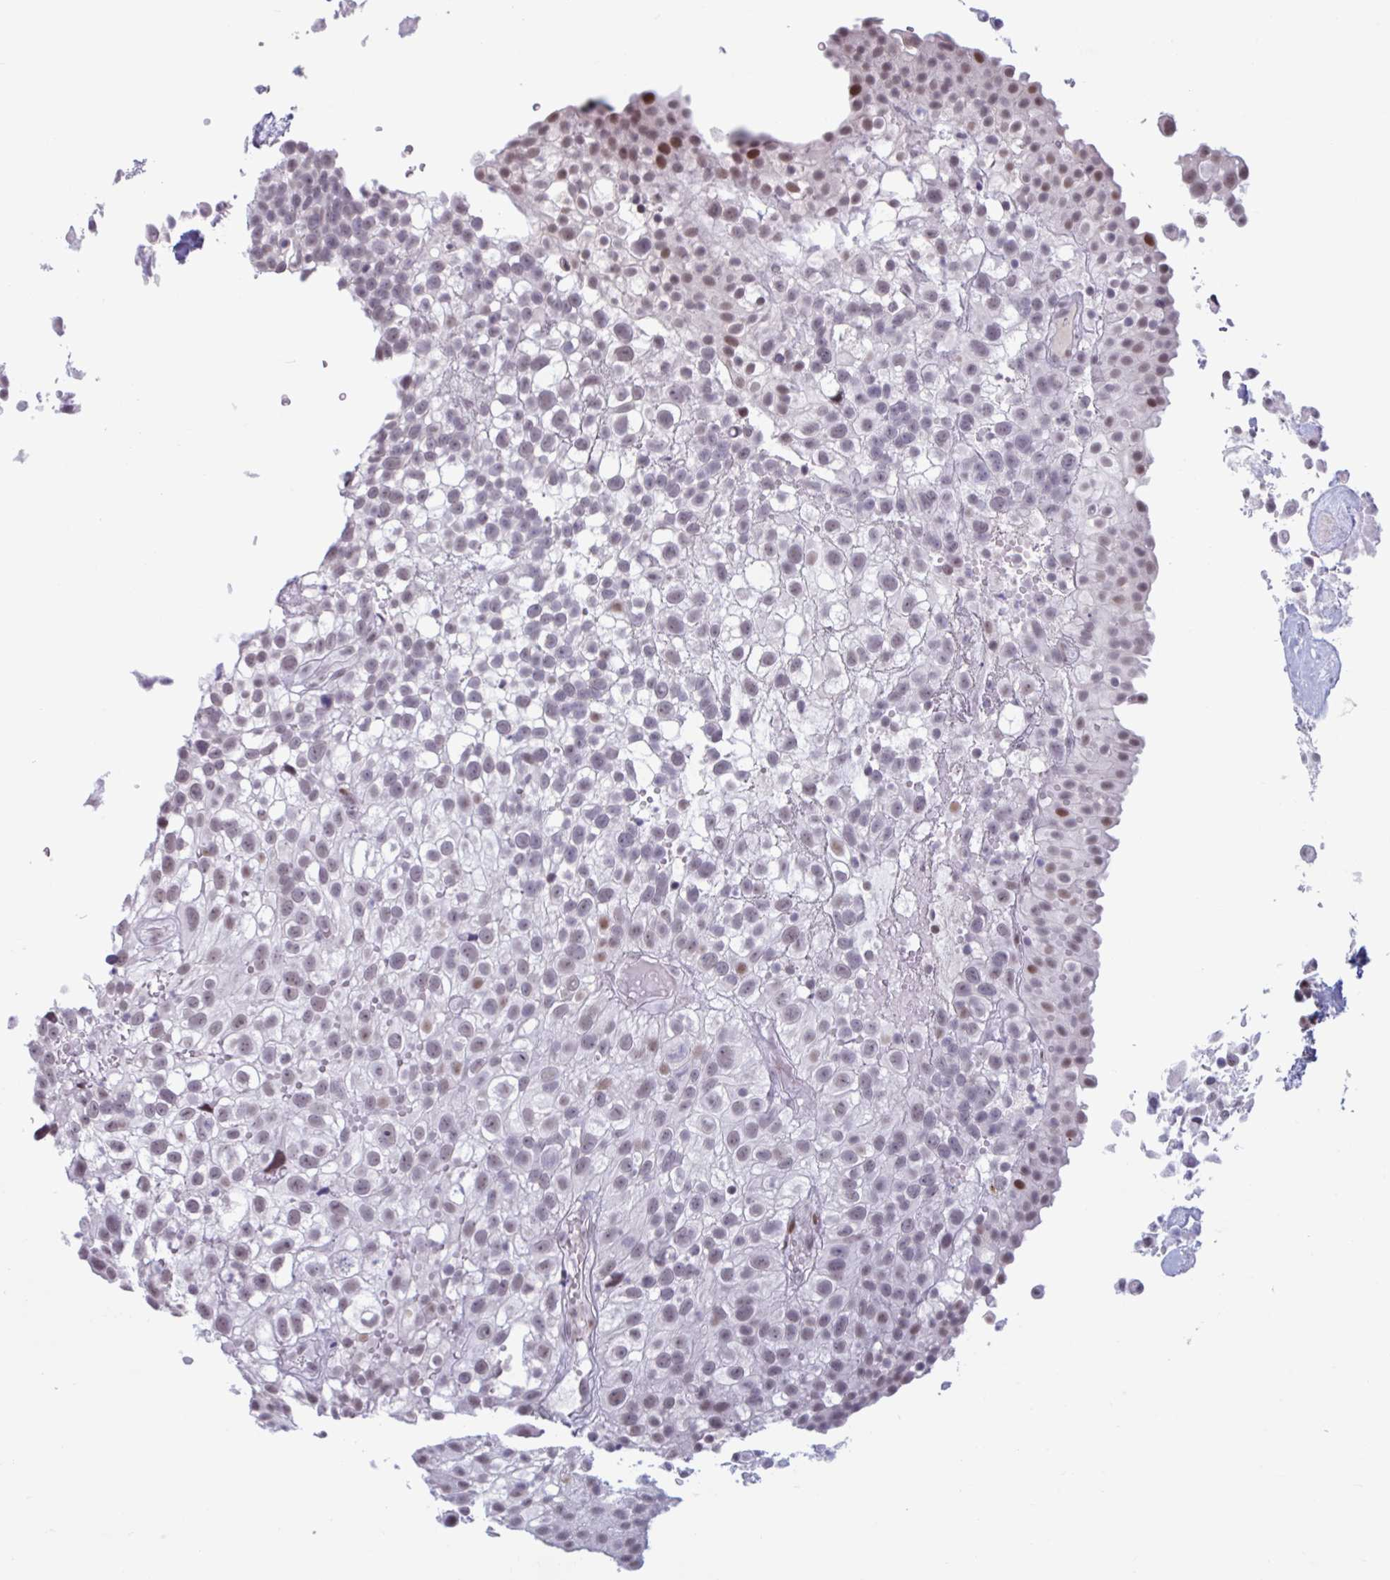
{"staining": {"intensity": "moderate", "quantity": "<25%", "location": "nuclear"}, "tissue": "urothelial cancer", "cell_type": "Tumor cells", "image_type": "cancer", "snomed": [{"axis": "morphology", "description": "Urothelial carcinoma, High grade"}, {"axis": "topography", "description": "Urinary bladder"}], "caption": "Immunohistochemistry (IHC) of human urothelial cancer demonstrates low levels of moderate nuclear expression in approximately <25% of tumor cells.", "gene": "HSD17B6", "patient": {"sex": "male", "age": 56}}